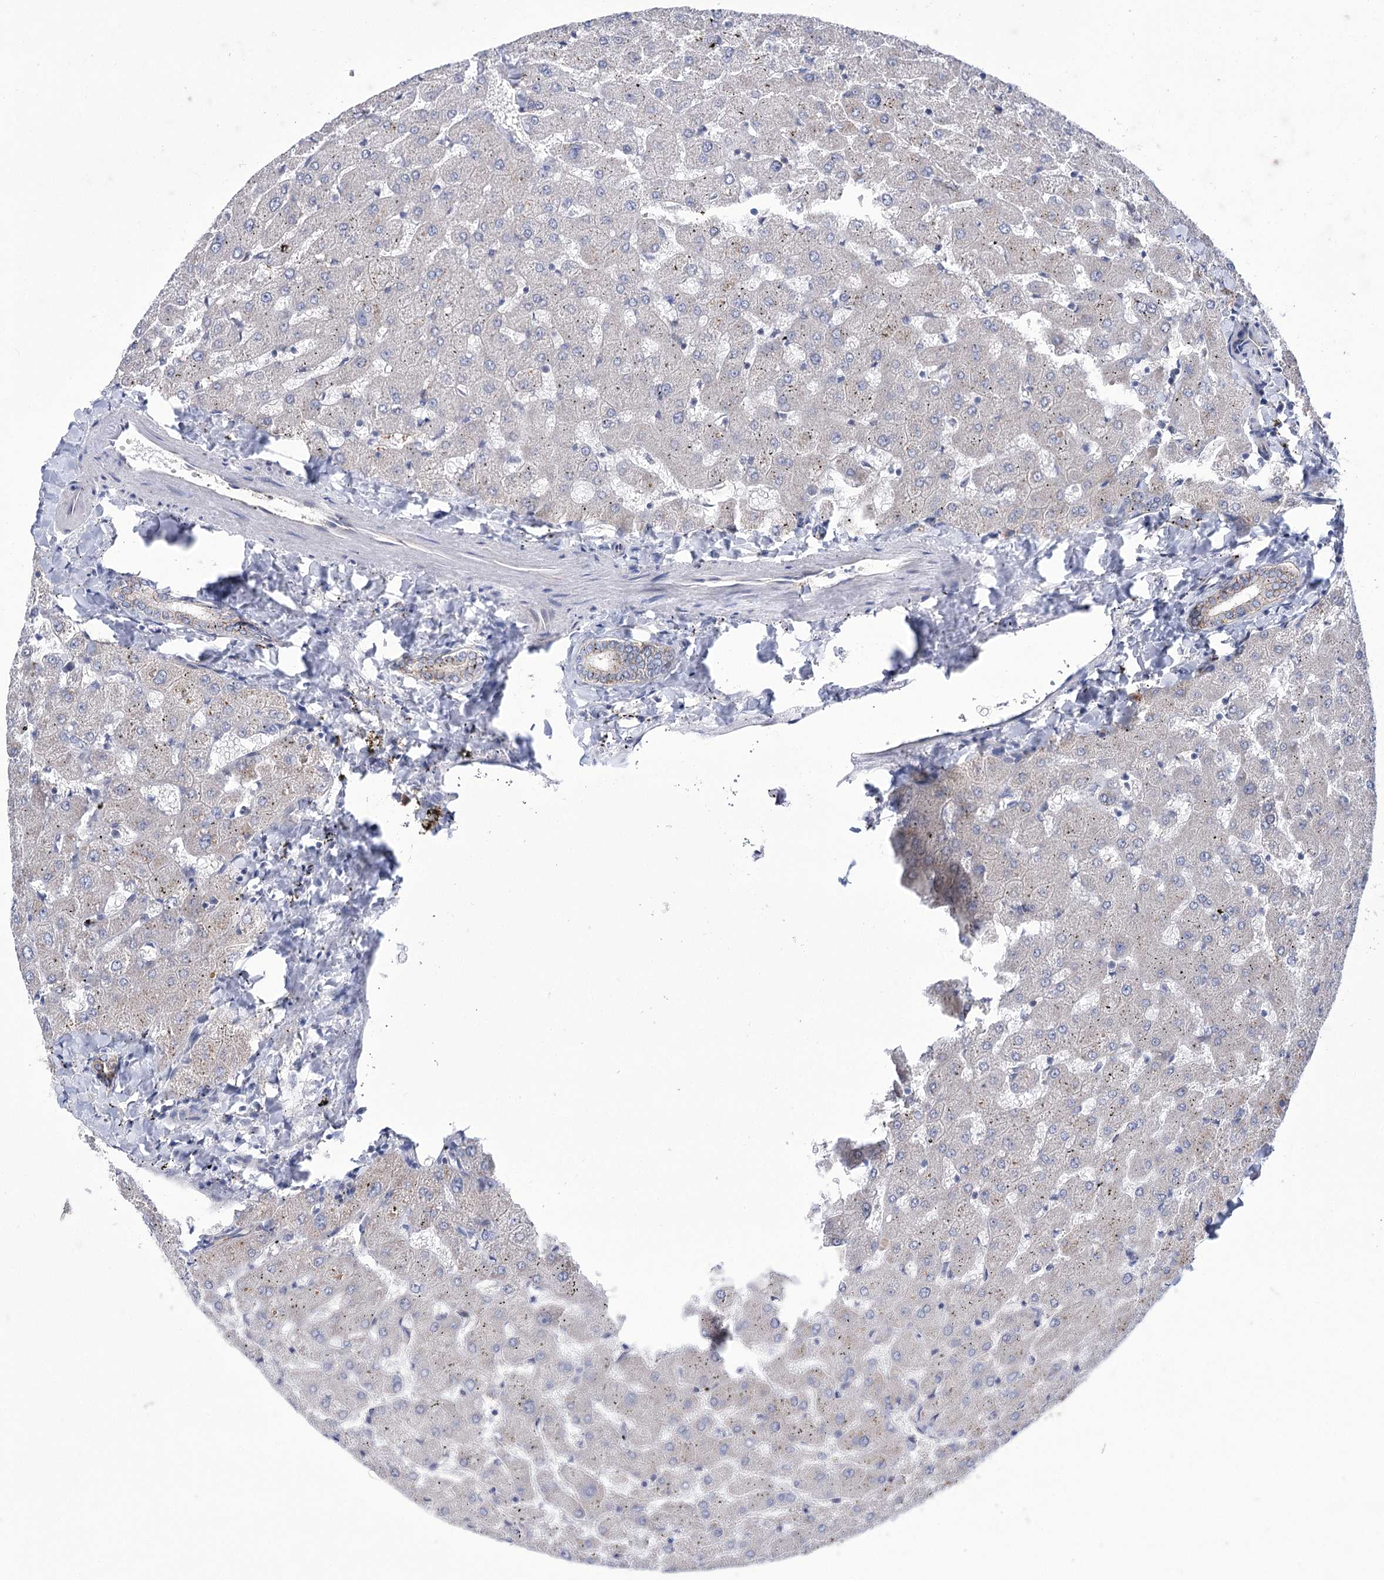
{"staining": {"intensity": "weak", "quantity": "25%-75%", "location": "cytoplasmic/membranous"}, "tissue": "liver", "cell_type": "Cholangiocytes", "image_type": "normal", "snomed": [{"axis": "morphology", "description": "Normal tissue, NOS"}, {"axis": "topography", "description": "Liver"}], "caption": "Approximately 25%-75% of cholangiocytes in normal human liver exhibit weak cytoplasmic/membranous protein expression as visualized by brown immunohistochemical staining.", "gene": "CEP164", "patient": {"sex": "female", "age": 63}}